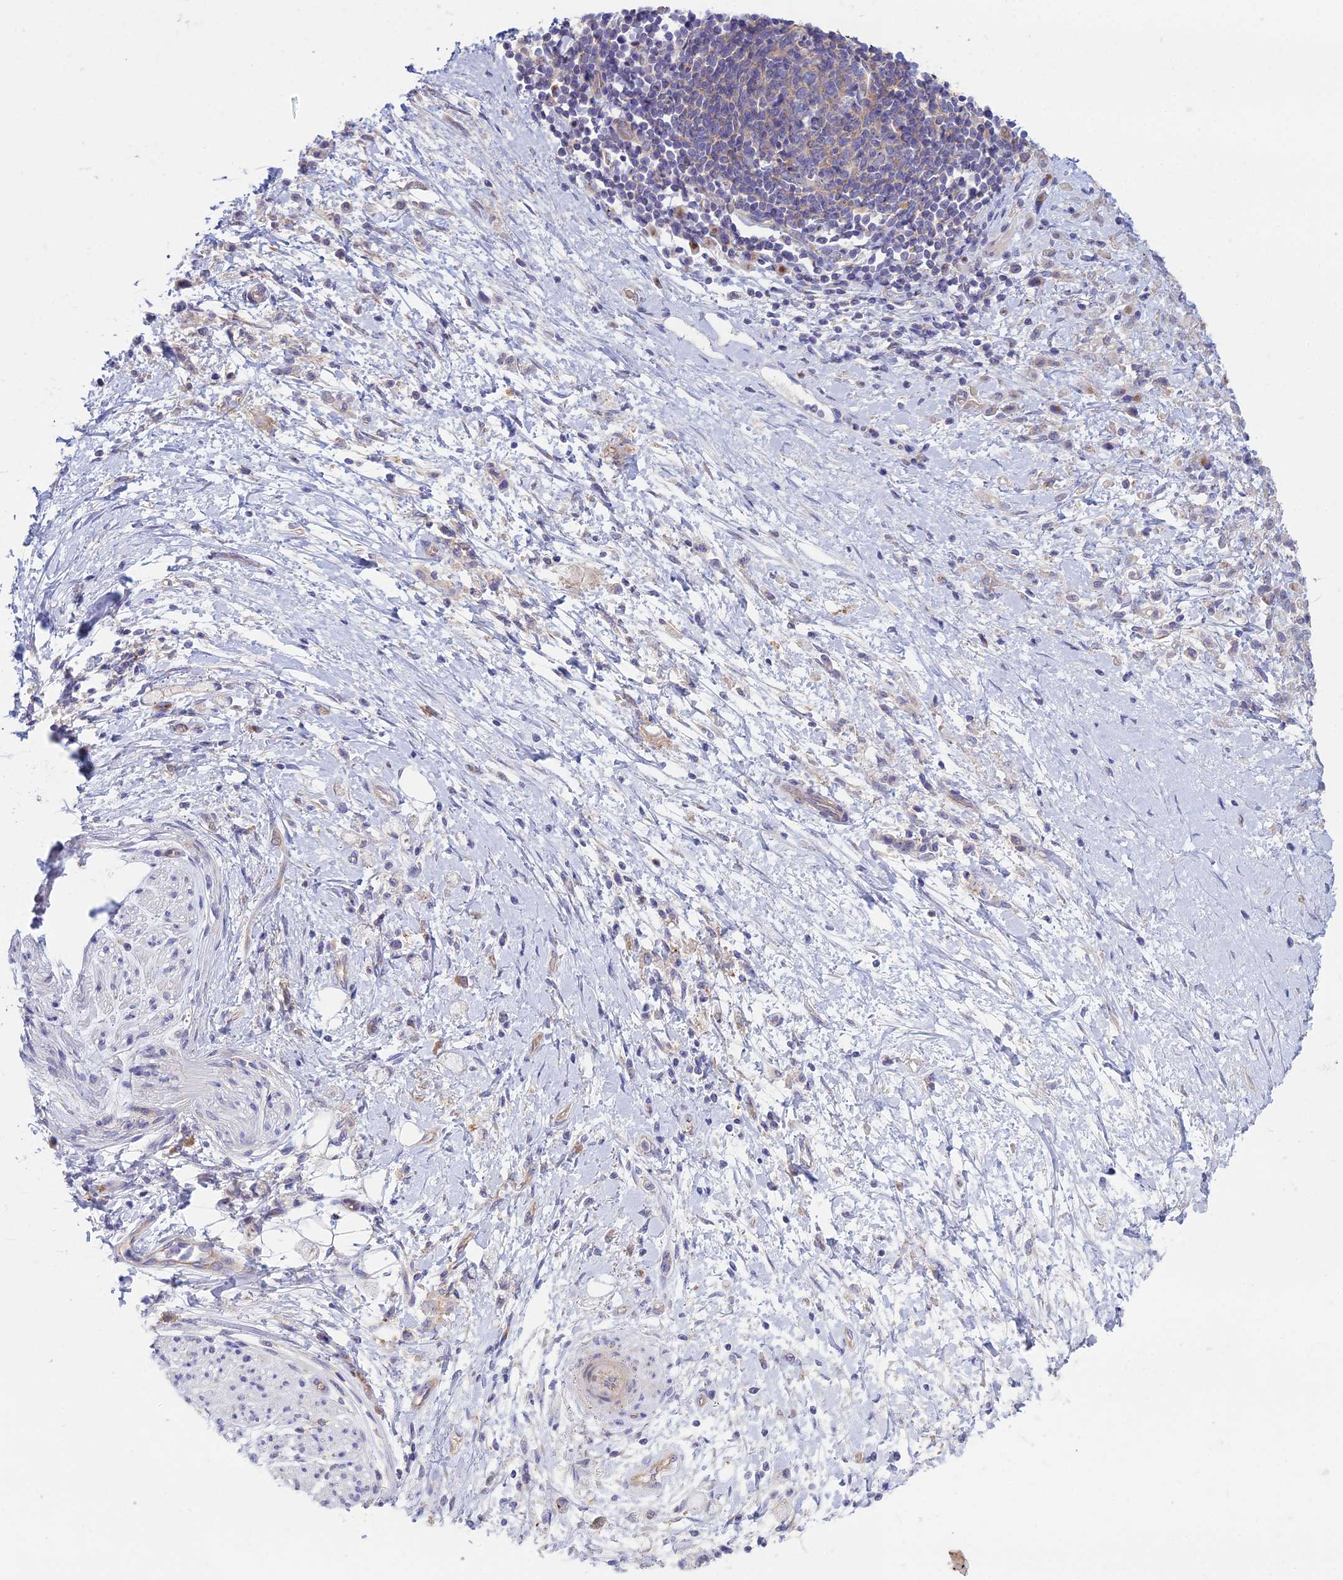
{"staining": {"intensity": "negative", "quantity": "none", "location": "none"}, "tissue": "stomach cancer", "cell_type": "Tumor cells", "image_type": "cancer", "snomed": [{"axis": "morphology", "description": "Adenocarcinoma, NOS"}, {"axis": "topography", "description": "Stomach"}], "caption": "Human stomach cancer (adenocarcinoma) stained for a protein using immunohistochemistry reveals no positivity in tumor cells.", "gene": "ZNF564", "patient": {"sex": "female", "age": 60}}